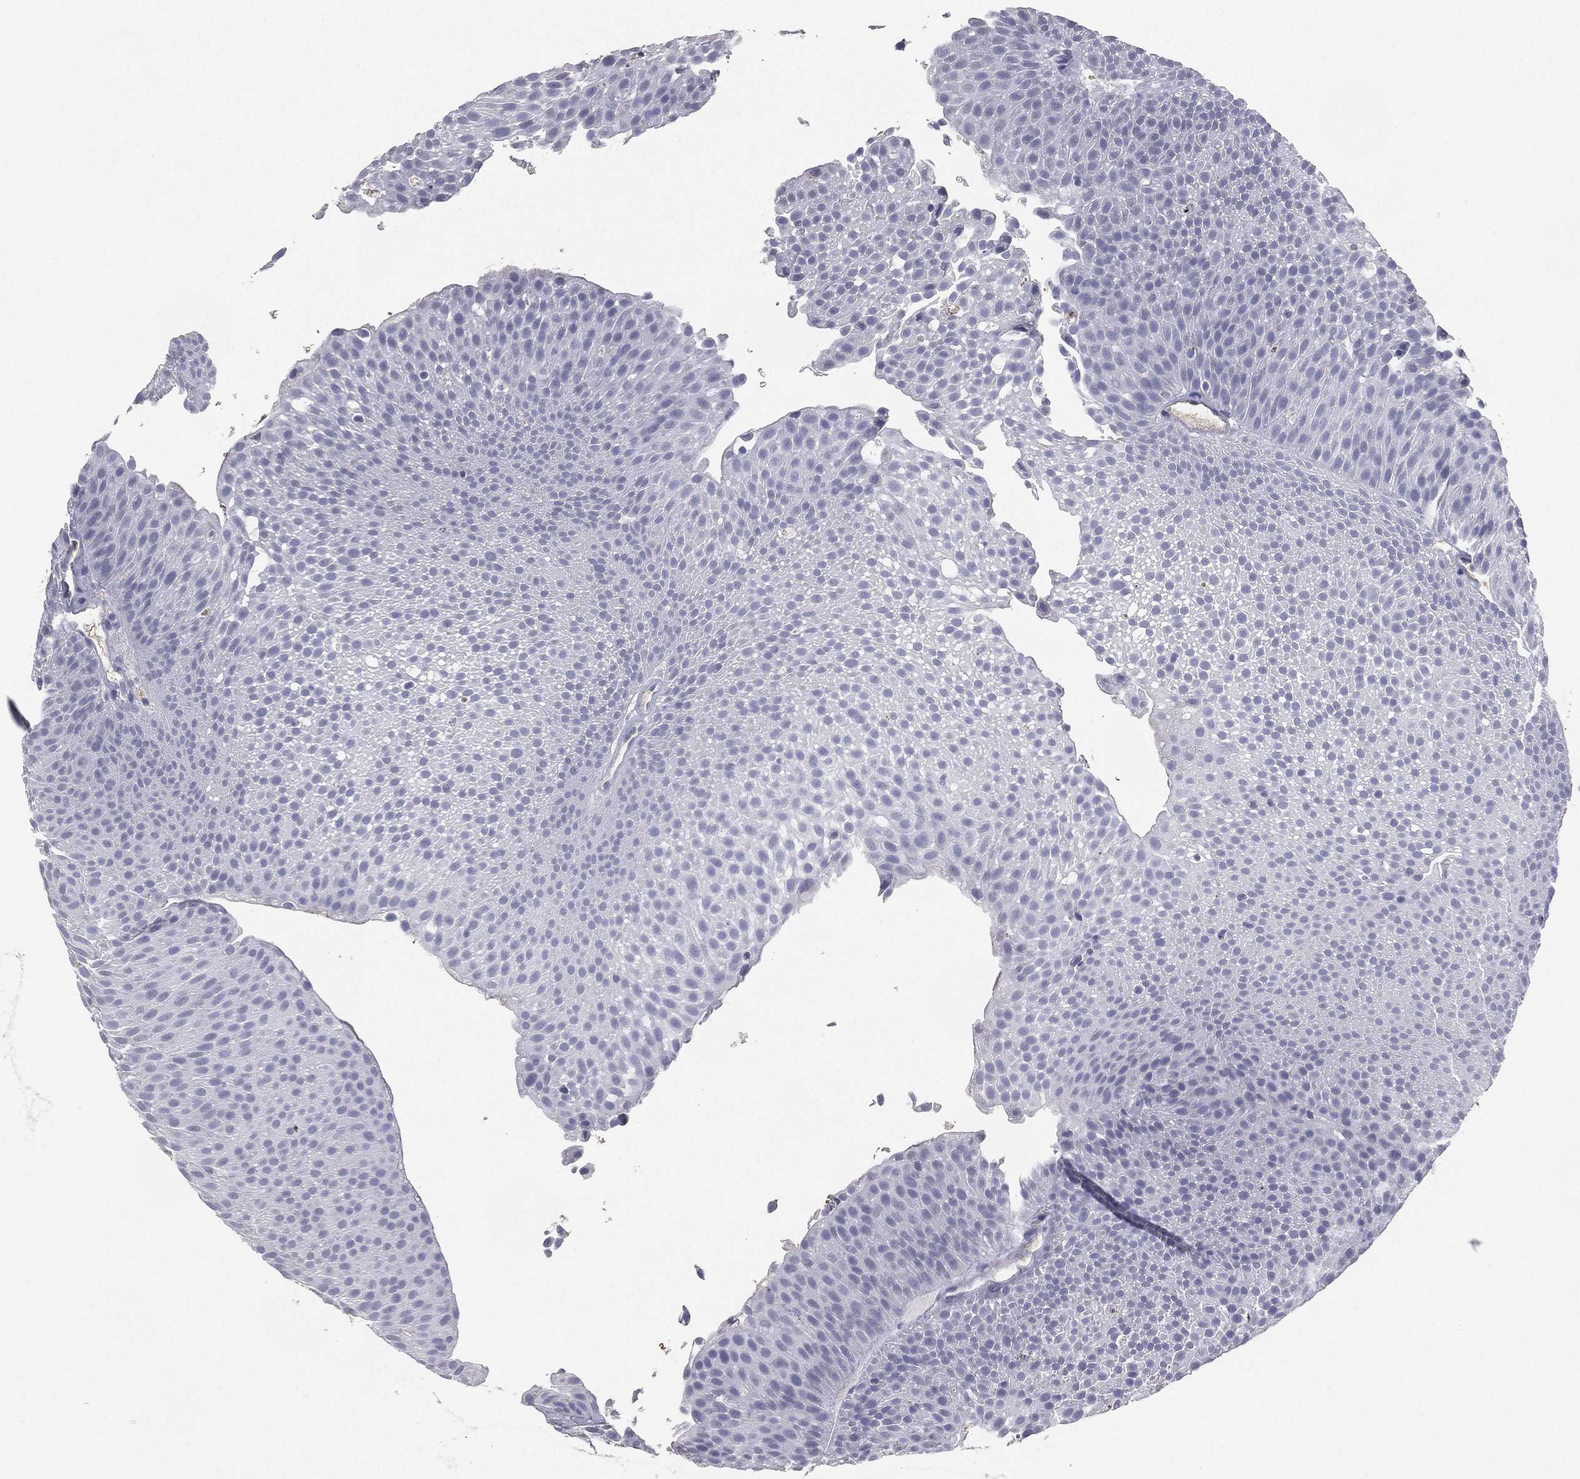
{"staining": {"intensity": "negative", "quantity": "none", "location": "none"}, "tissue": "urothelial cancer", "cell_type": "Tumor cells", "image_type": "cancer", "snomed": [{"axis": "morphology", "description": "Urothelial carcinoma, Low grade"}, {"axis": "topography", "description": "Urinary bladder"}], "caption": "A photomicrograph of urothelial cancer stained for a protein exhibits no brown staining in tumor cells.", "gene": "ESX1", "patient": {"sex": "male", "age": 65}}